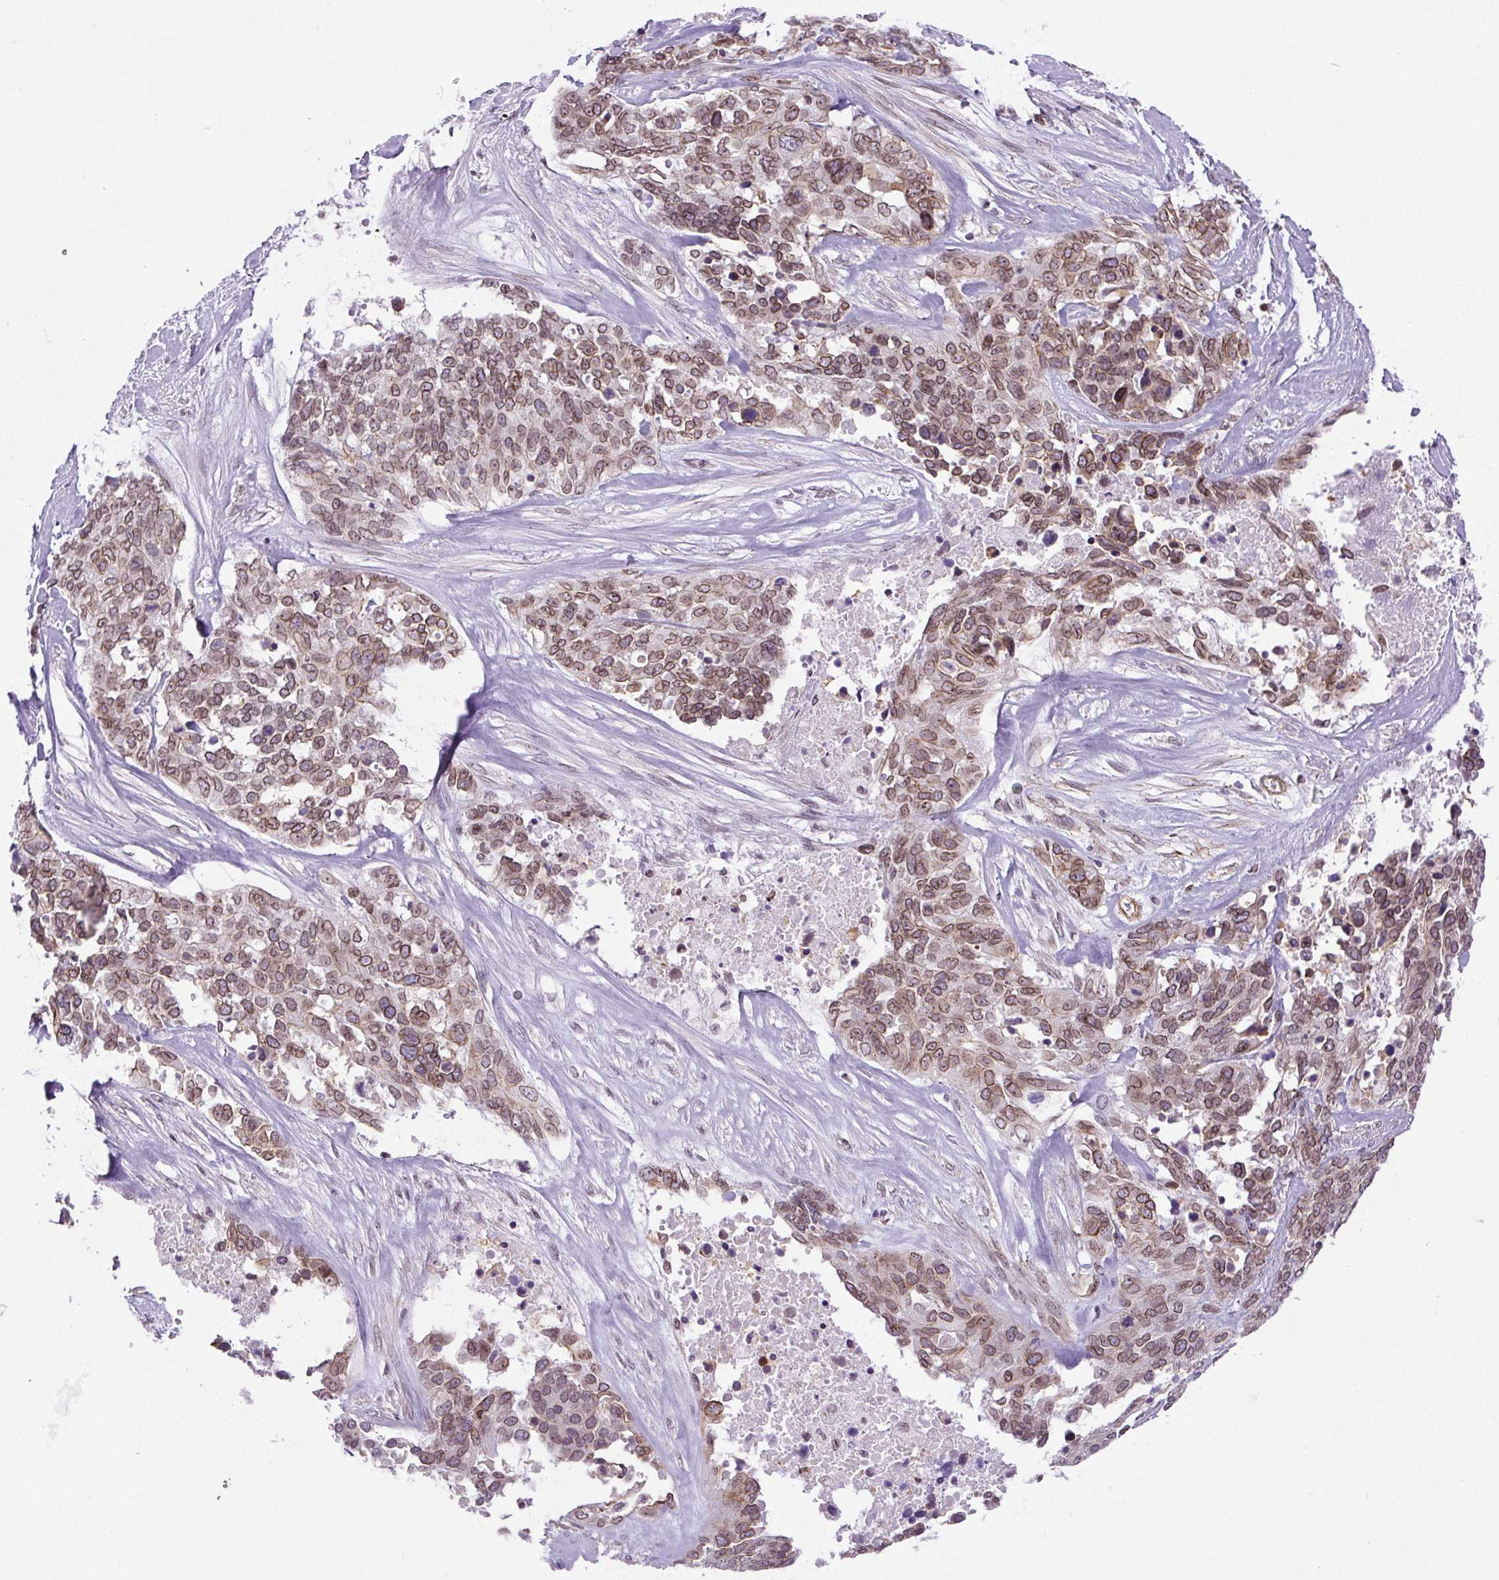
{"staining": {"intensity": "moderate", "quantity": ">75%", "location": "cytoplasmic/membranous,nuclear"}, "tissue": "ovarian cancer", "cell_type": "Tumor cells", "image_type": "cancer", "snomed": [{"axis": "morphology", "description": "Cystadenocarcinoma, serous, NOS"}, {"axis": "topography", "description": "Ovary"}], "caption": "A brown stain highlights moderate cytoplasmic/membranous and nuclear positivity of a protein in ovarian cancer tumor cells. Immunohistochemistry stains the protein of interest in brown and the nuclei are stained blue.", "gene": "MYO5C", "patient": {"sex": "female", "age": 44}}